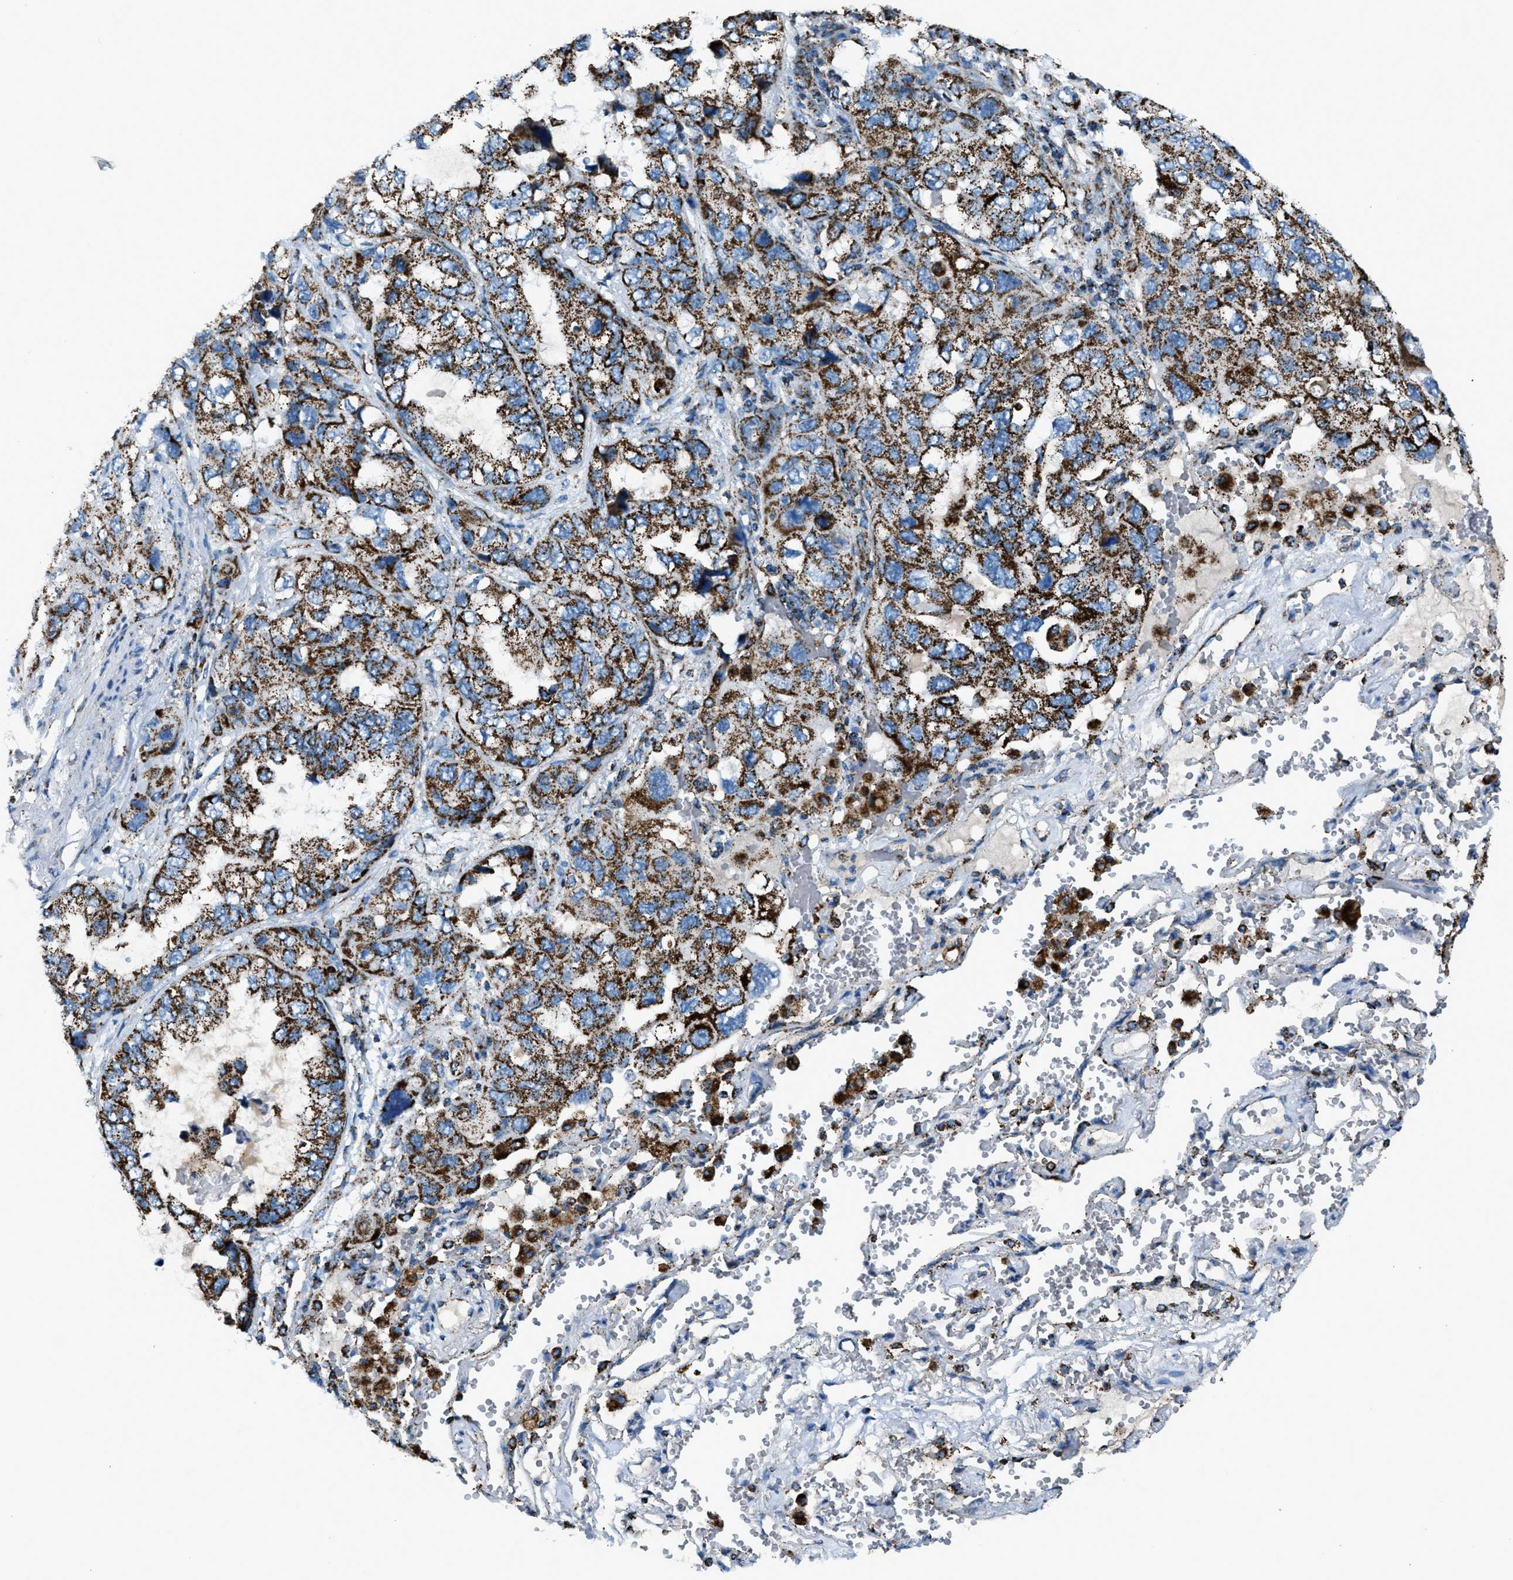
{"staining": {"intensity": "strong", "quantity": ">75%", "location": "cytoplasmic/membranous"}, "tissue": "lung cancer", "cell_type": "Tumor cells", "image_type": "cancer", "snomed": [{"axis": "morphology", "description": "Squamous cell carcinoma, NOS"}, {"axis": "topography", "description": "Lung"}], "caption": "A brown stain shows strong cytoplasmic/membranous expression of a protein in human lung squamous cell carcinoma tumor cells. (DAB (3,3'-diaminobenzidine) IHC with brightfield microscopy, high magnification).", "gene": "MDH2", "patient": {"sex": "female", "age": 73}}